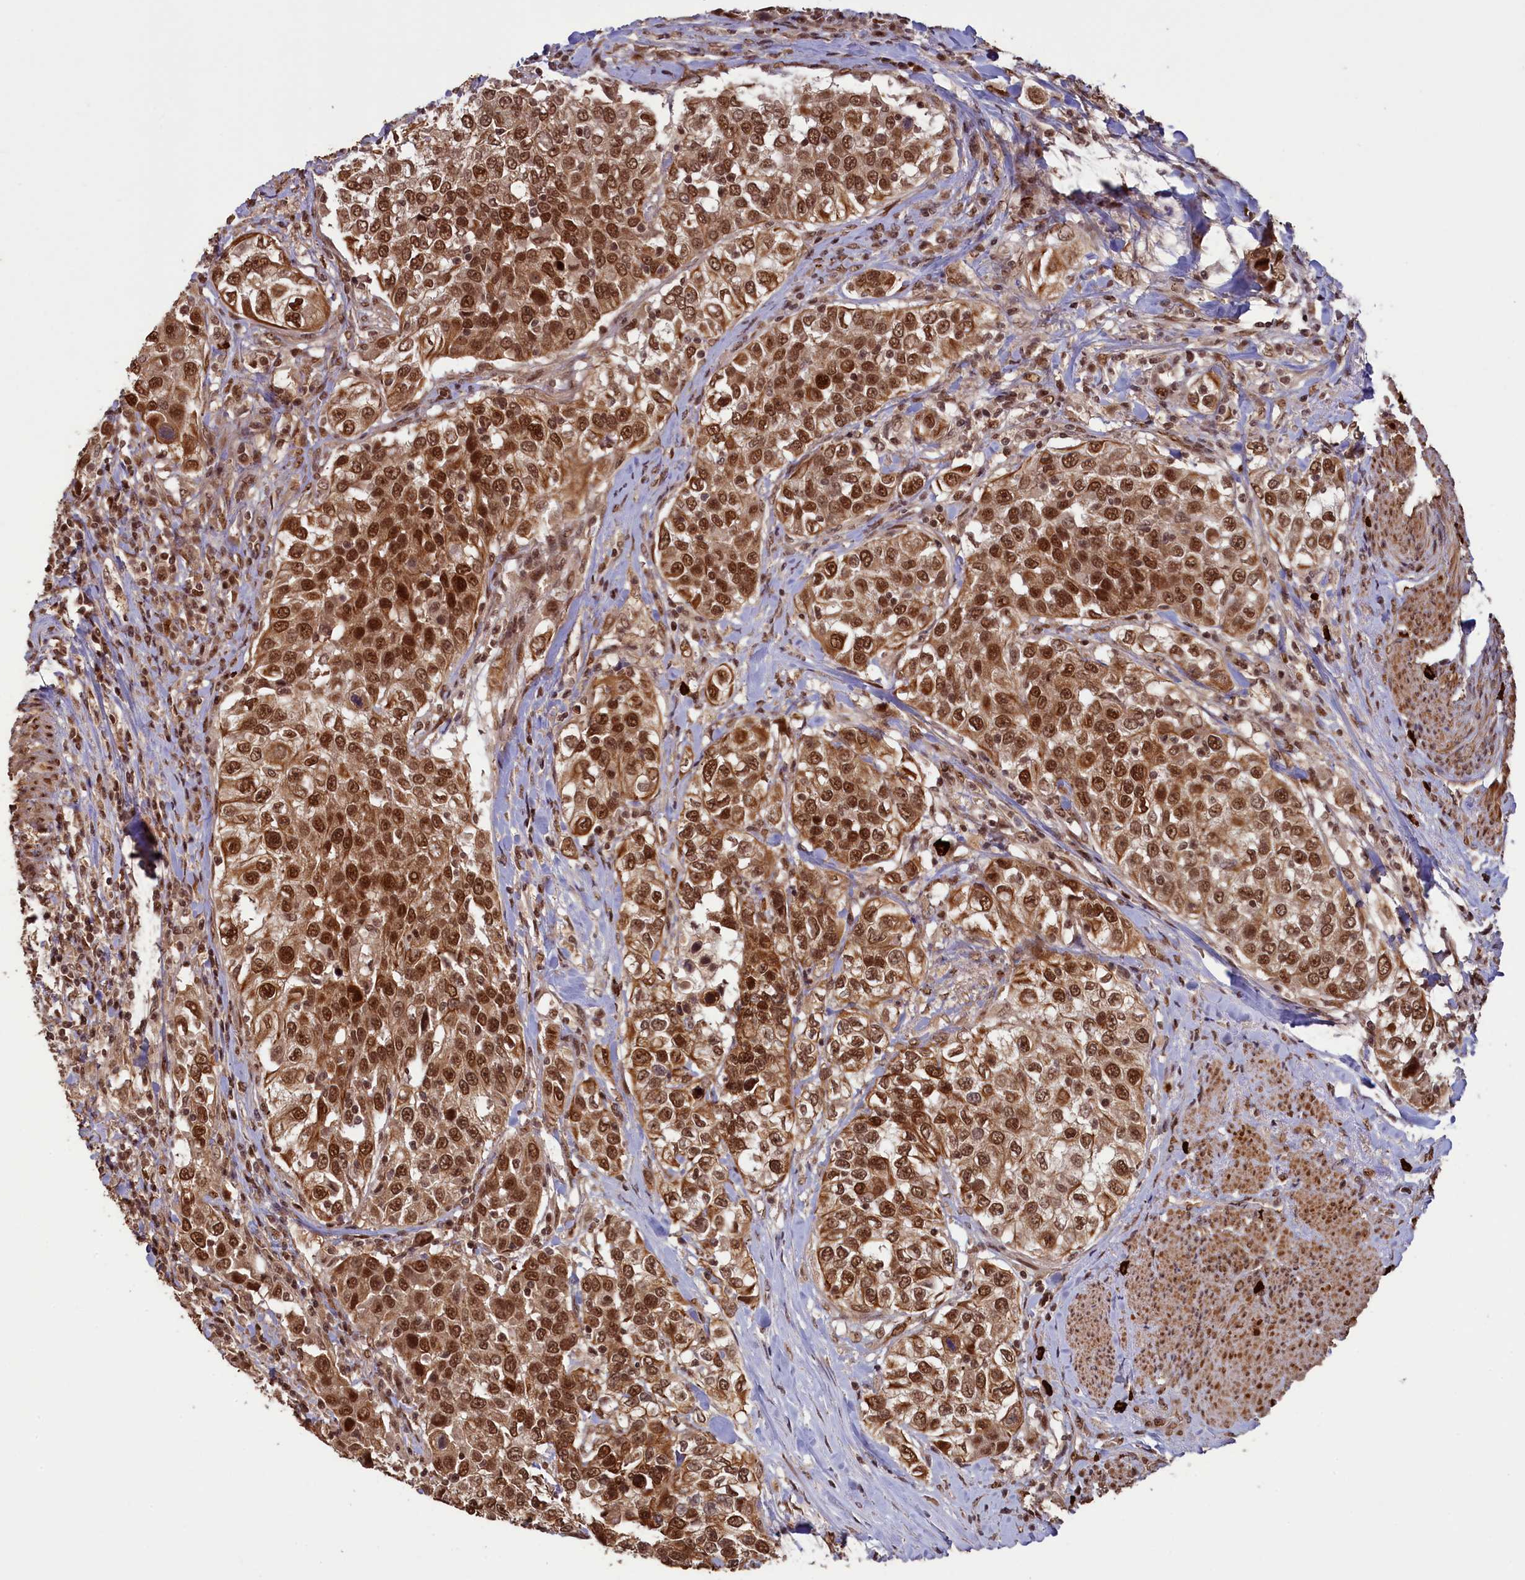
{"staining": {"intensity": "moderate", "quantity": ">75%", "location": "cytoplasmic/membranous,nuclear"}, "tissue": "urothelial cancer", "cell_type": "Tumor cells", "image_type": "cancer", "snomed": [{"axis": "morphology", "description": "Urothelial carcinoma, High grade"}, {"axis": "topography", "description": "Urinary bladder"}], "caption": "DAB (3,3'-diaminobenzidine) immunohistochemical staining of urothelial cancer reveals moderate cytoplasmic/membranous and nuclear protein staining in approximately >75% of tumor cells.", "gene": "NAE1", "patient": {"sex": "female", "age": 80}}